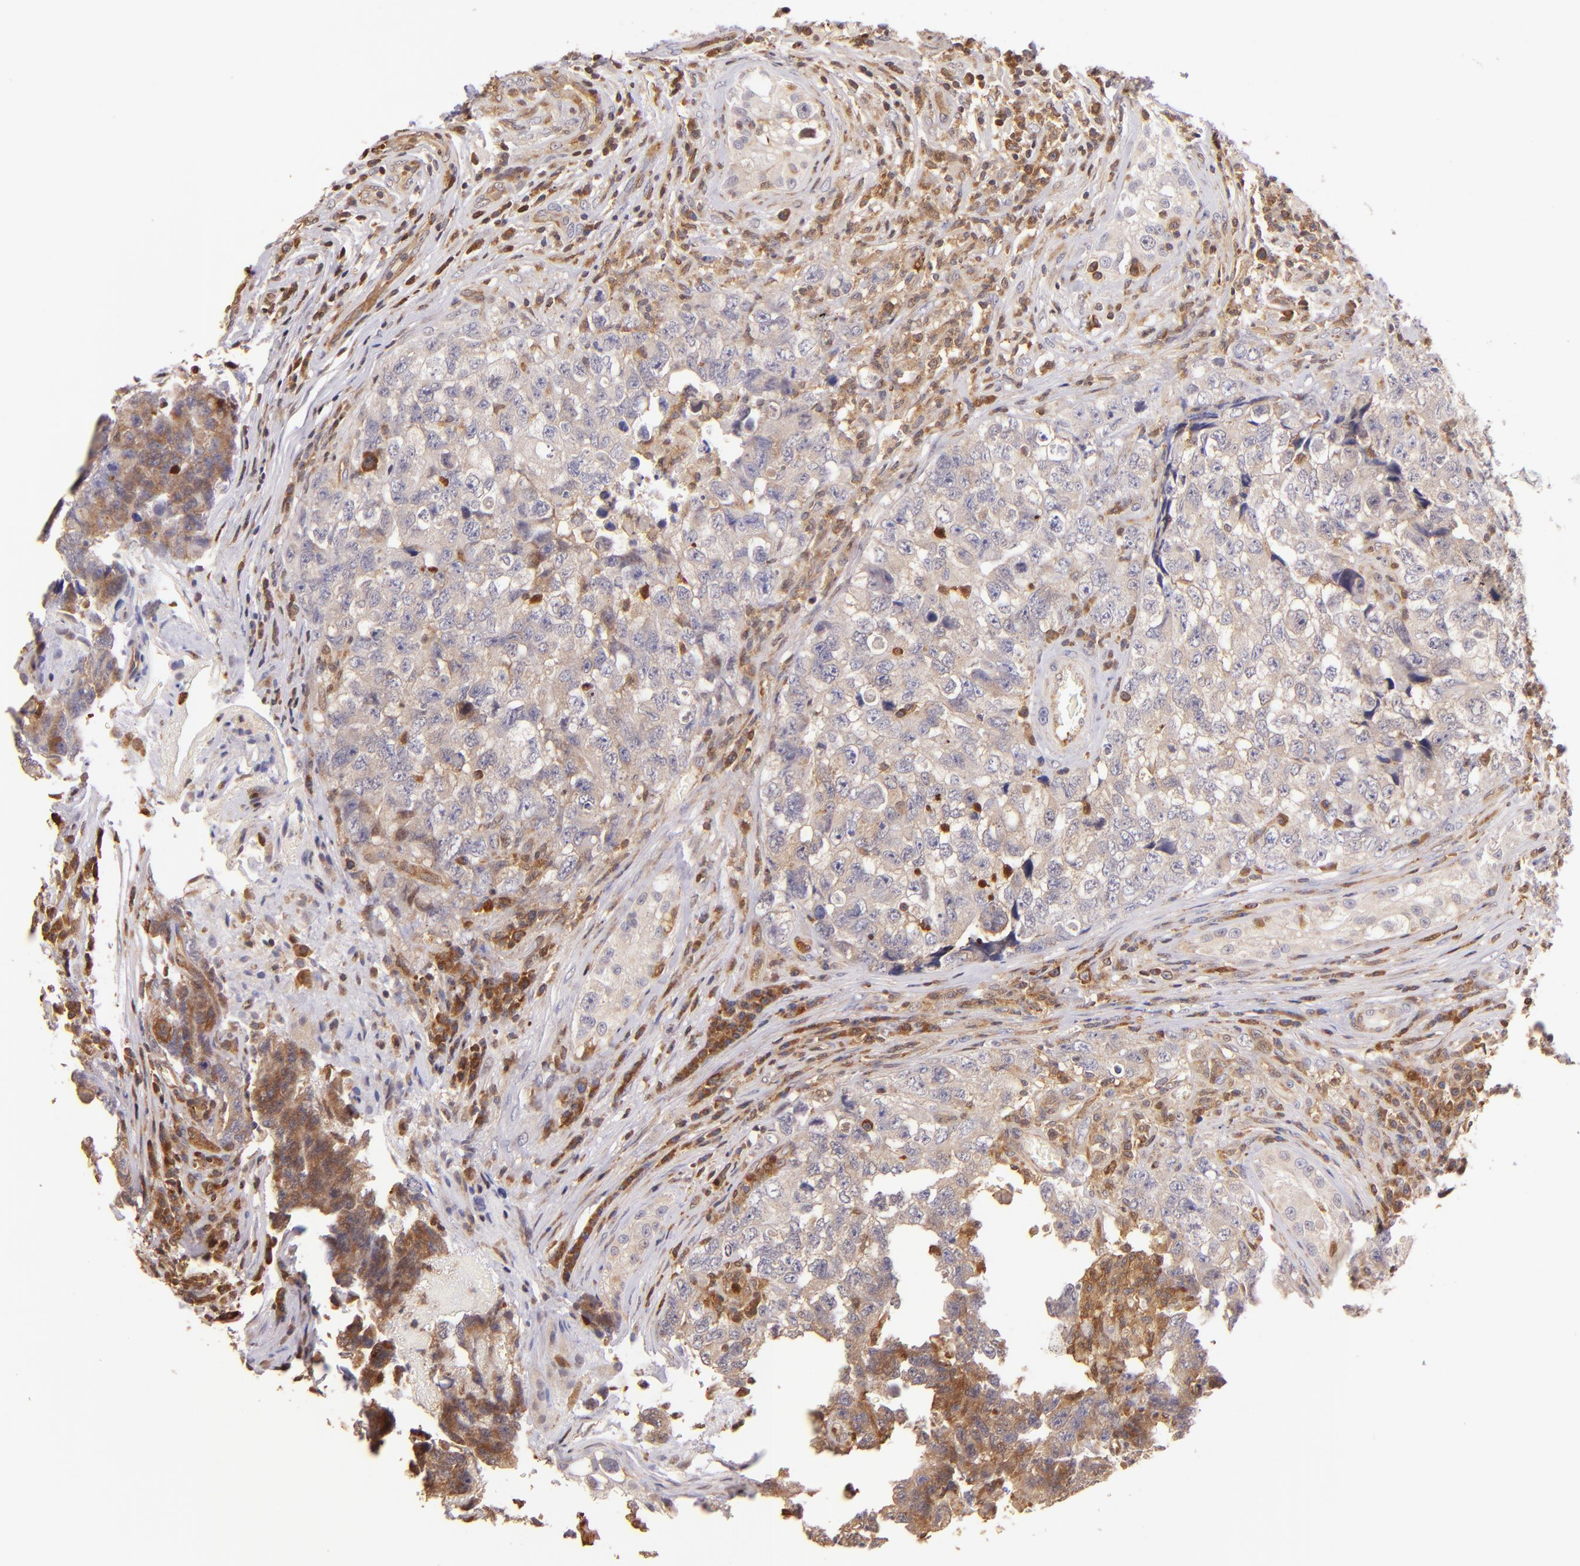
{"staining": {"intensity": "weak", "quantity": ">75%", "location": "cytoplasmic/membranous"}, "tissue": "testis cancer", "cell_type": "Tumor cells", "image_type": "cancer", "snomed": [{"axis": "morphology", "description": "Carcinoma, Embryonal, NOS"}, {"axis": "topography", "description": "Testis"}], "caption": "Protein staining by immunohistochemistry (IHC) shows weak cytoplasmic/membranous positivity in approximately >75% of tumor cells in testis cancer. The protein is shown in brown color, while the nuclei are stained blue.", "gene": "BTK", "patient": {"sex": "male", "age": 31}}